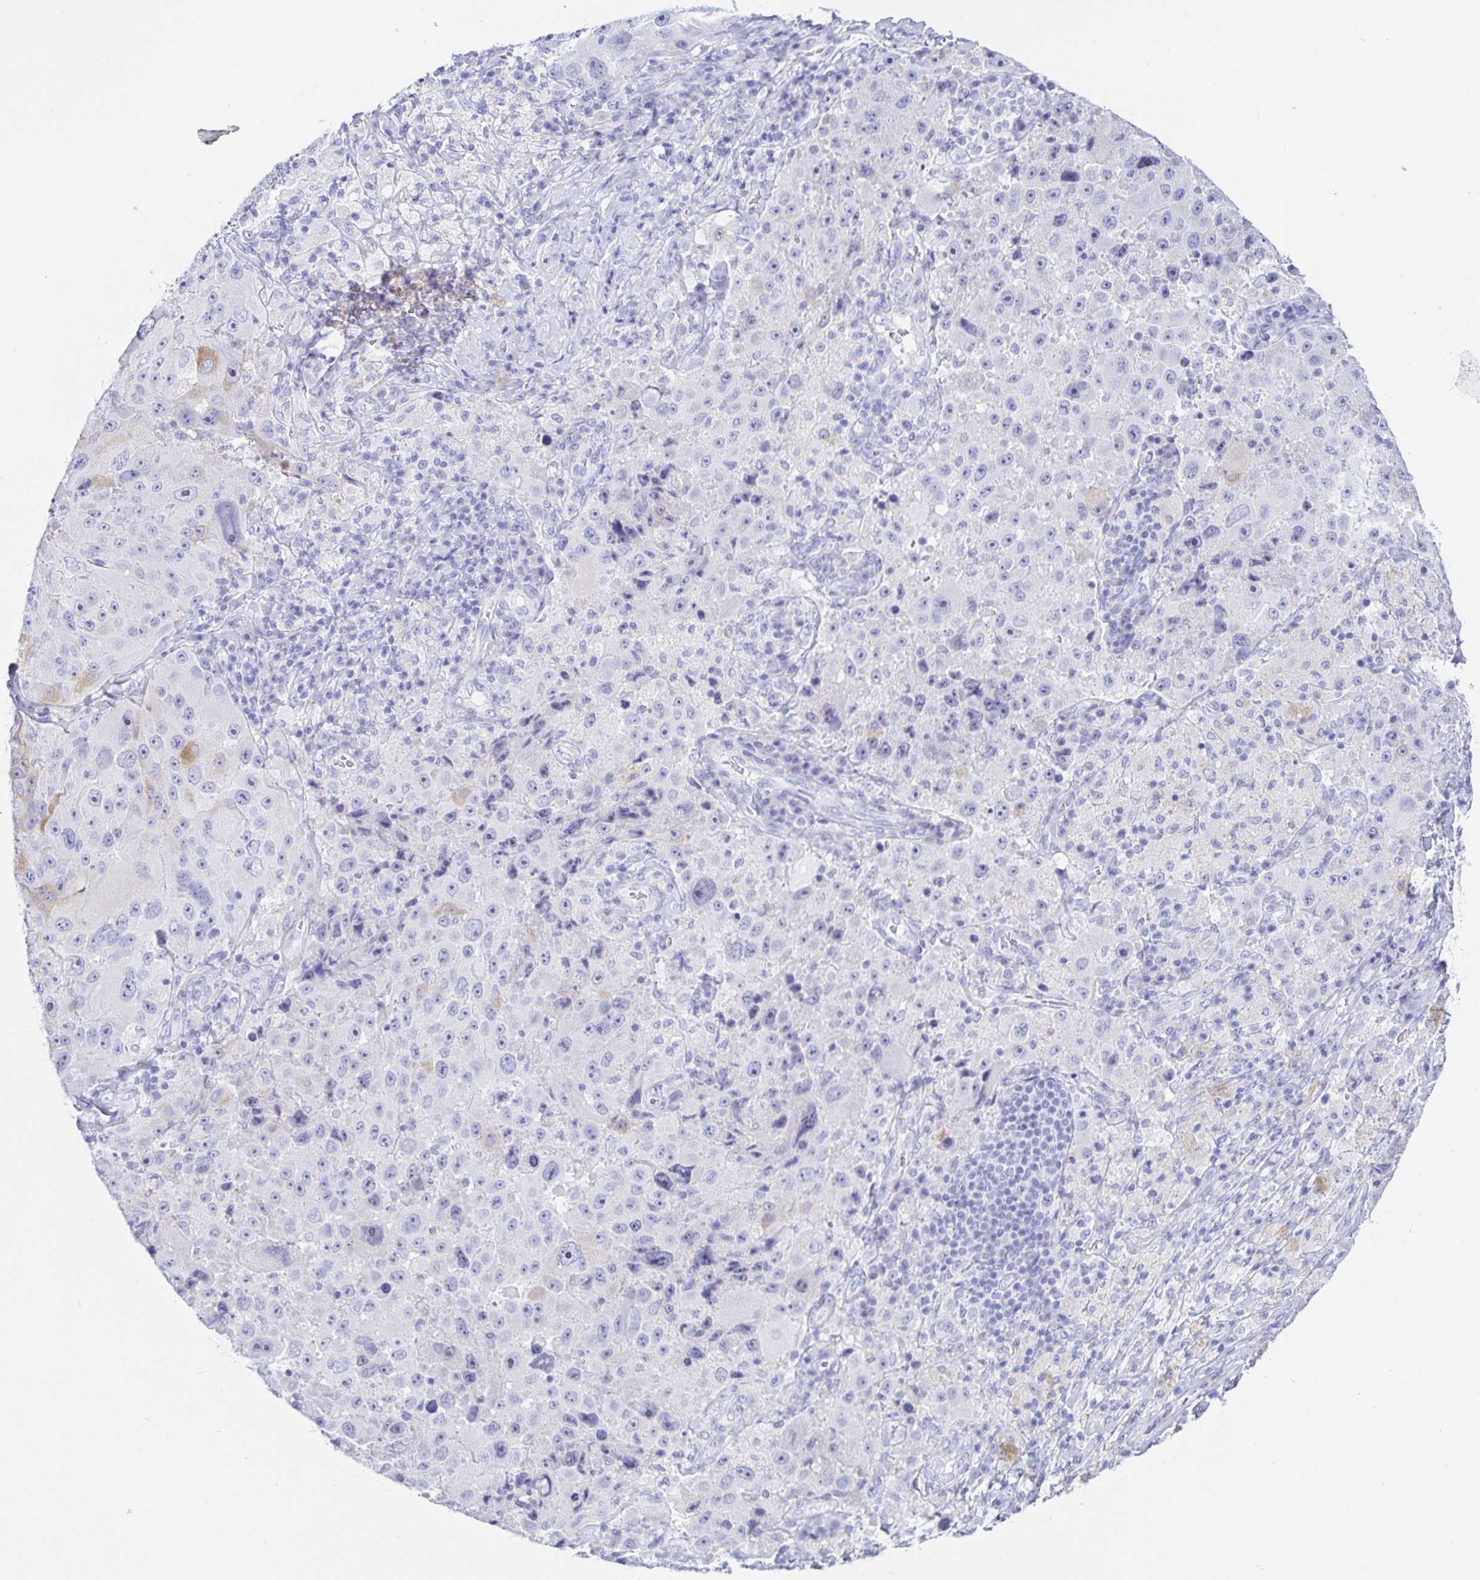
{"staining": {"intensity": "negative", "quantity": "none", "location": "none"}, "tissue": "melanoma", "cell_type": "Tumor cells", "image_type": "cancer", "snomed": [{"axis": "morphology", "description": "Malignant melanoma, Metastatic site"}, {"axis": "topography", "description": "Lymph node"}], "caption": "DAB (3,3'-diaminobenzidine) immunohistochemical staining of human melanoma demonstrates no significant expression in tumor cells.", "gene": "KCNH6", "patient": {"sex": "male", "age": 62}}